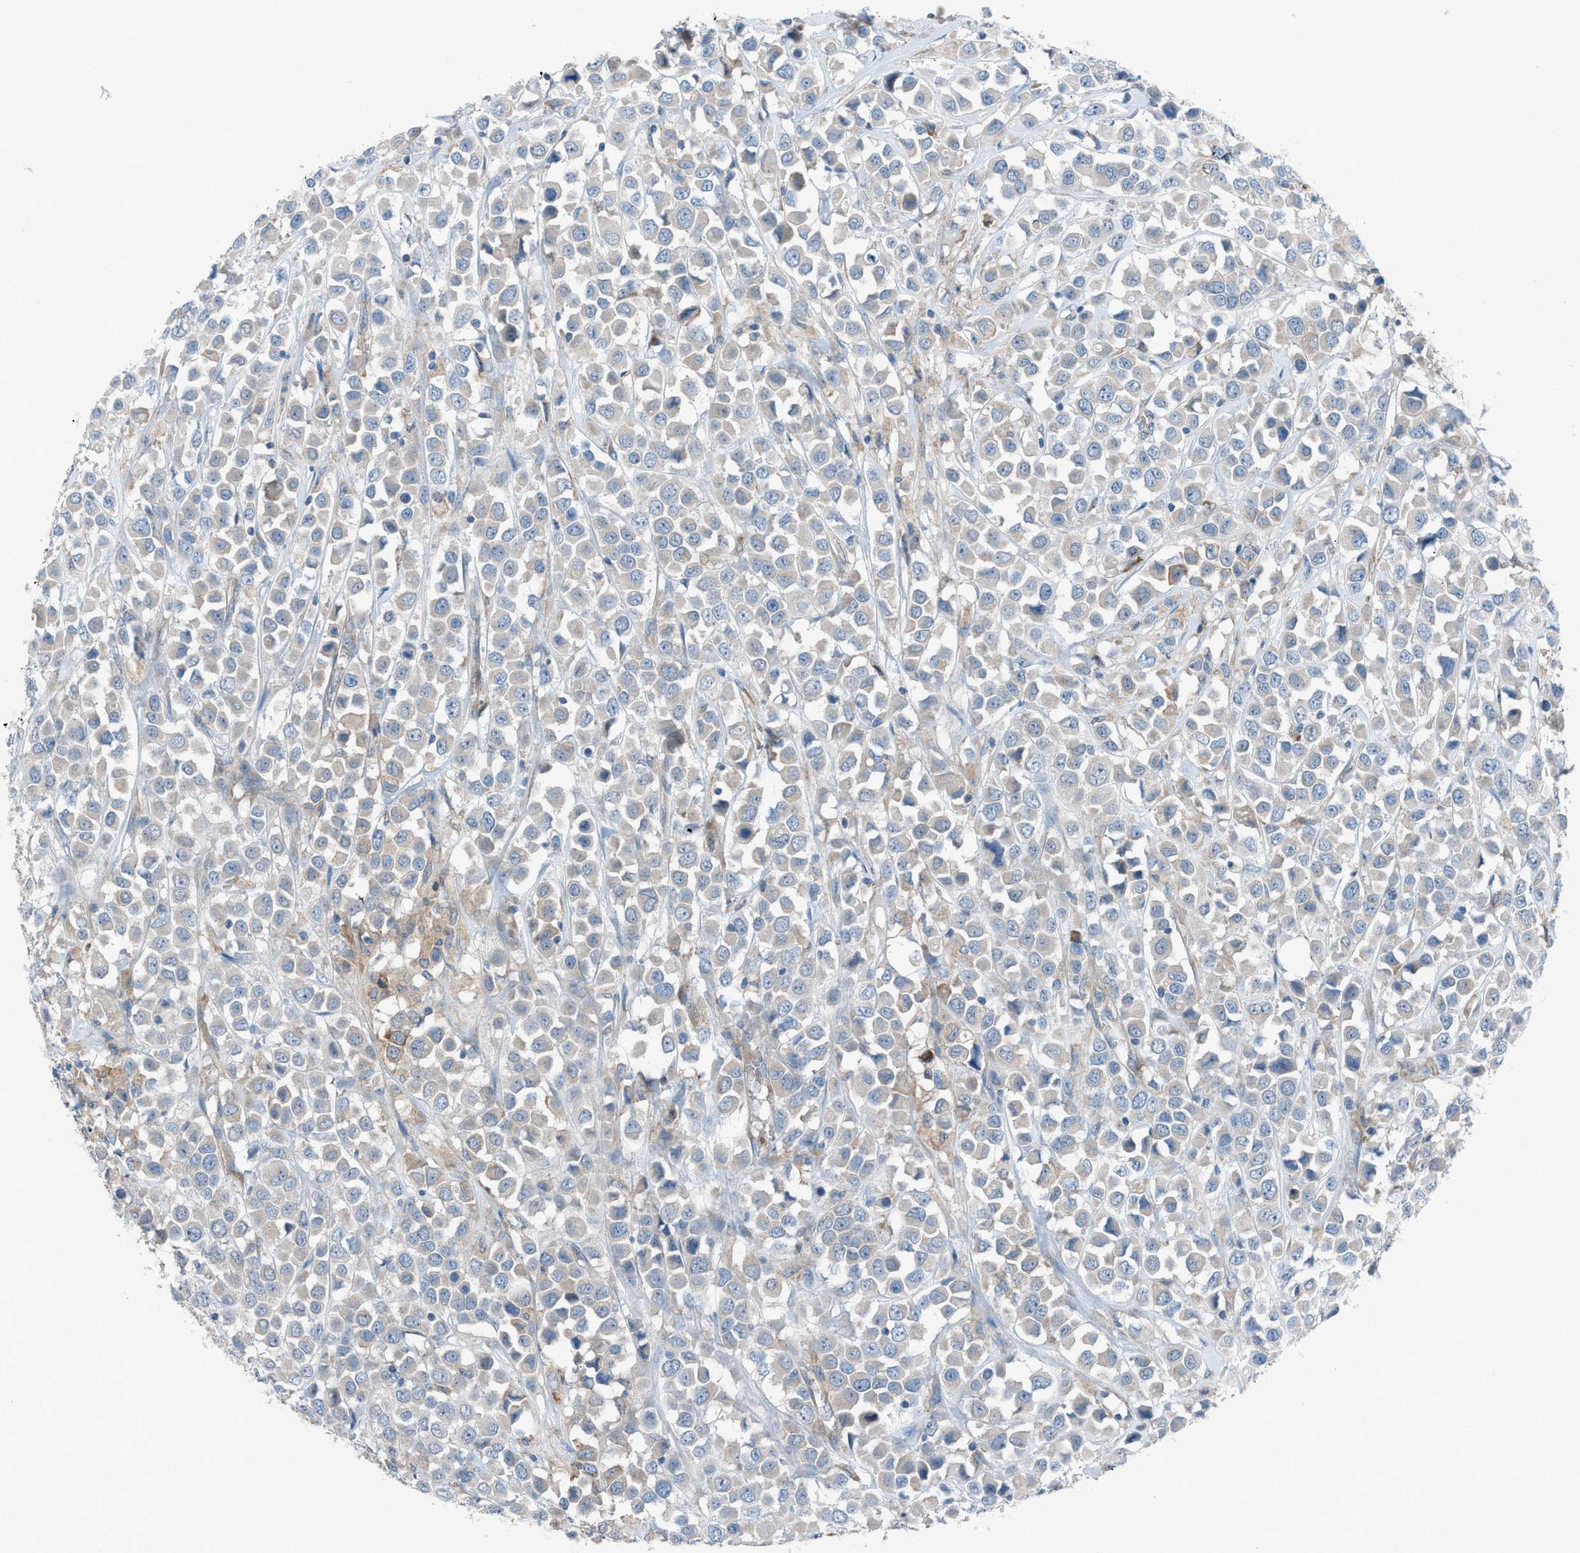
{"staining": {"intensity": "weak", "quantity": "<25%", "location": "cytoplasmic/membranous"}, "tissue": "breast cancer", "cell_type": "Tumor cells", "image_type": "cancer", "snomed": [{"axis": "morphology", "description": "Duct carcinoma"}, {"axis": "topography", "description": "Breast"}], "caption": "IHC of human breast infiltrating ductal carcinoma reveals no positivity in tumor cells.", "gene": "HEG1", "patient": {"sex": "female", "age": 61}}